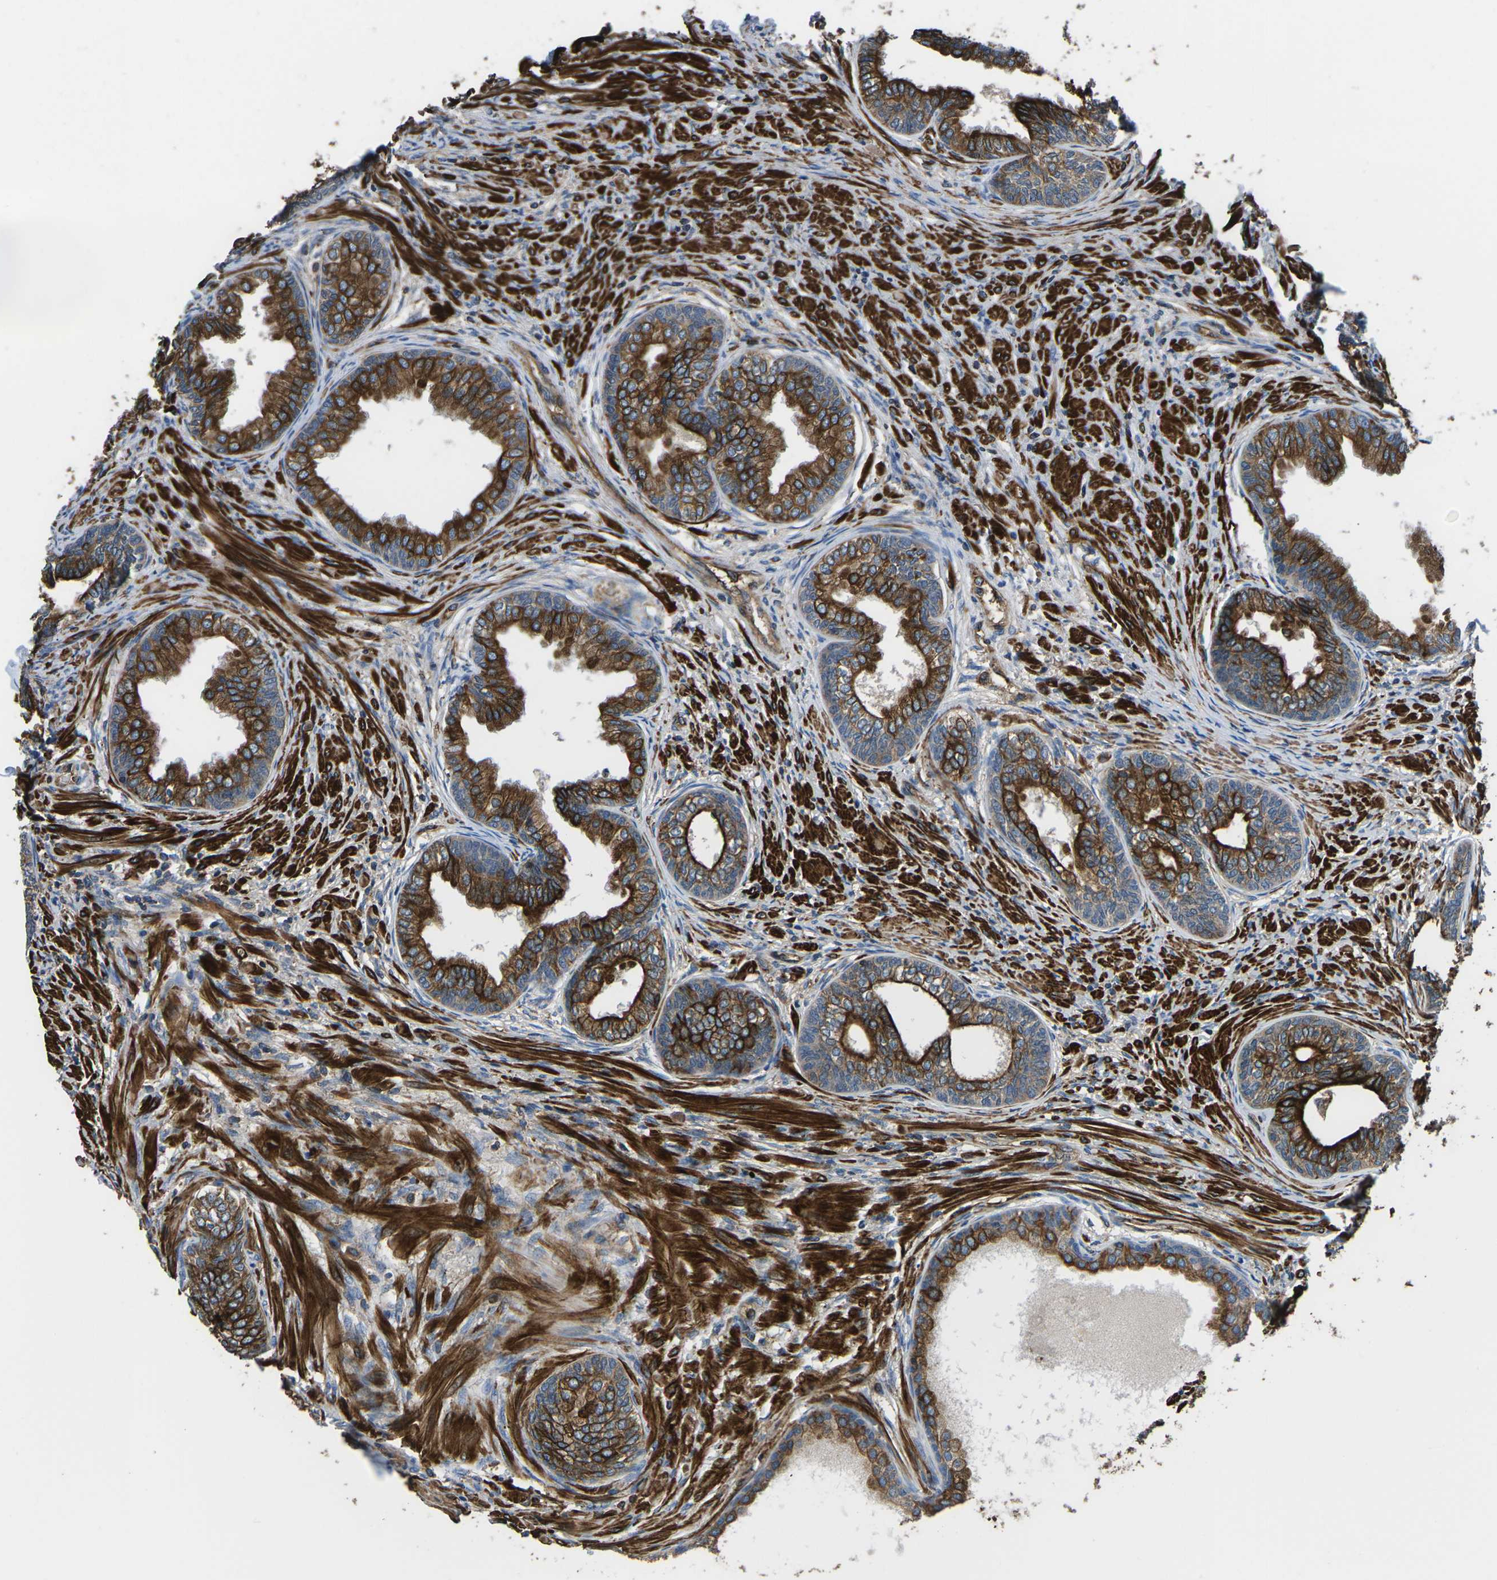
{"staining": {"intensity": "strong", "quantity": ">75%", "location": "cytoplasmic/membranous"}, "tissue": "prostate", "cell_type": "Glandular cells", "image_type": "normal", "snomed": [{"axis": "morphology", "description": "Normal tissue, NOS"}, {"axis": "topography", "description": "Prostate"}], "caption": "Prostate stained with immunohistochemistry (IHC) reveals strong cytoplasmic/membranous expression in about >75% of glandular cells.", "gene": "KCNJ15", "patient": {"sex": "male", "age": 76}}